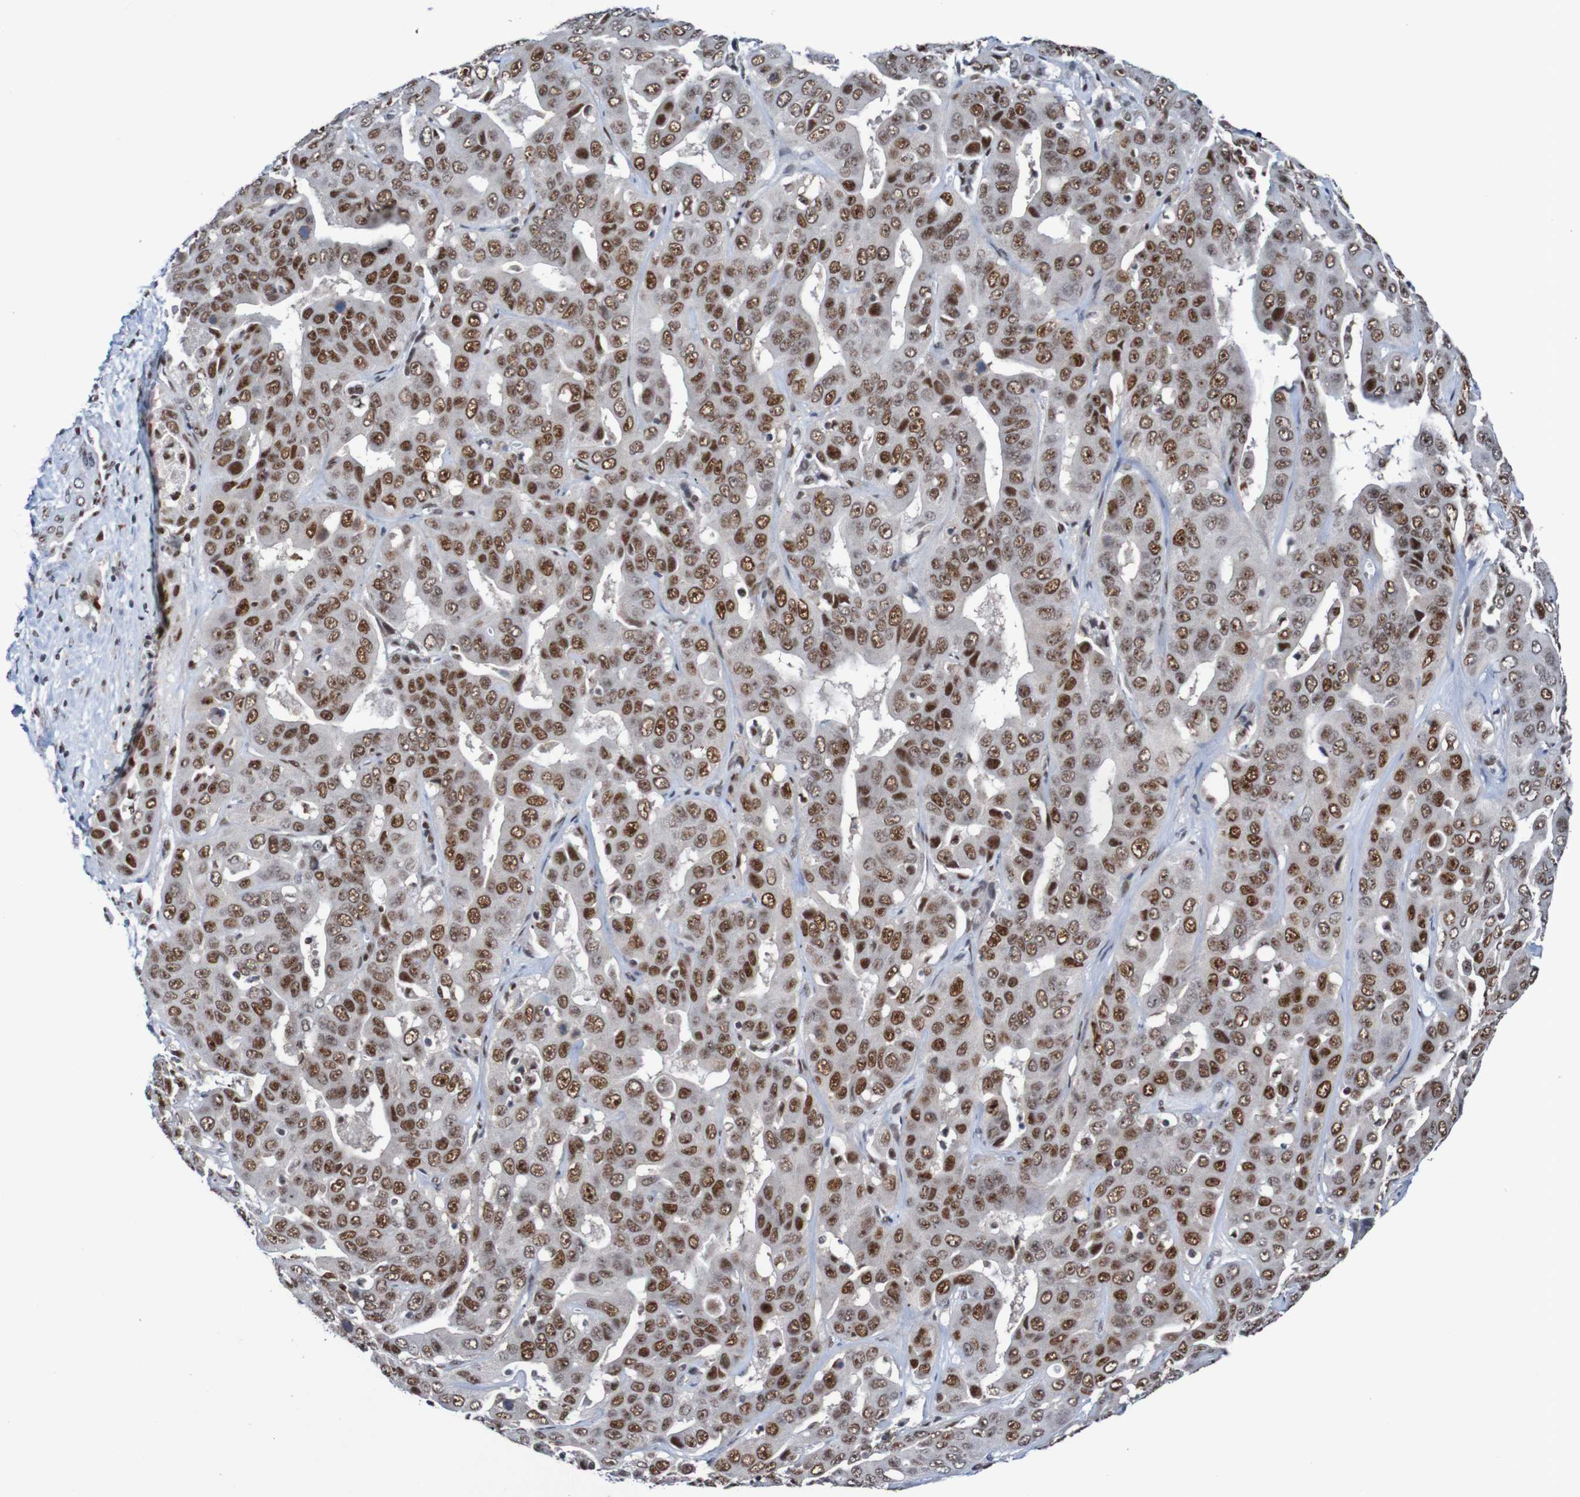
{"staining": {"intensity": "moderate", "quantity": ">75%", "location": "nuclear"}, "tissue": "liver cancer", "cell_type": "Tumor cells", "image_type": "cancer", "snomed": [{"axis": "morphology", "description": "Cholangiocarcinoma"}, {"axis": "topography", "description": "Liver"}], "caption": "Liver cancer (cholangiocarcinoma) stained with a brown dye reveals moderate nuclear positive expression in approximately >75% of tumor cells.", "gene": "CDC5L", "patient": {"sex": "female", "age": 52}}